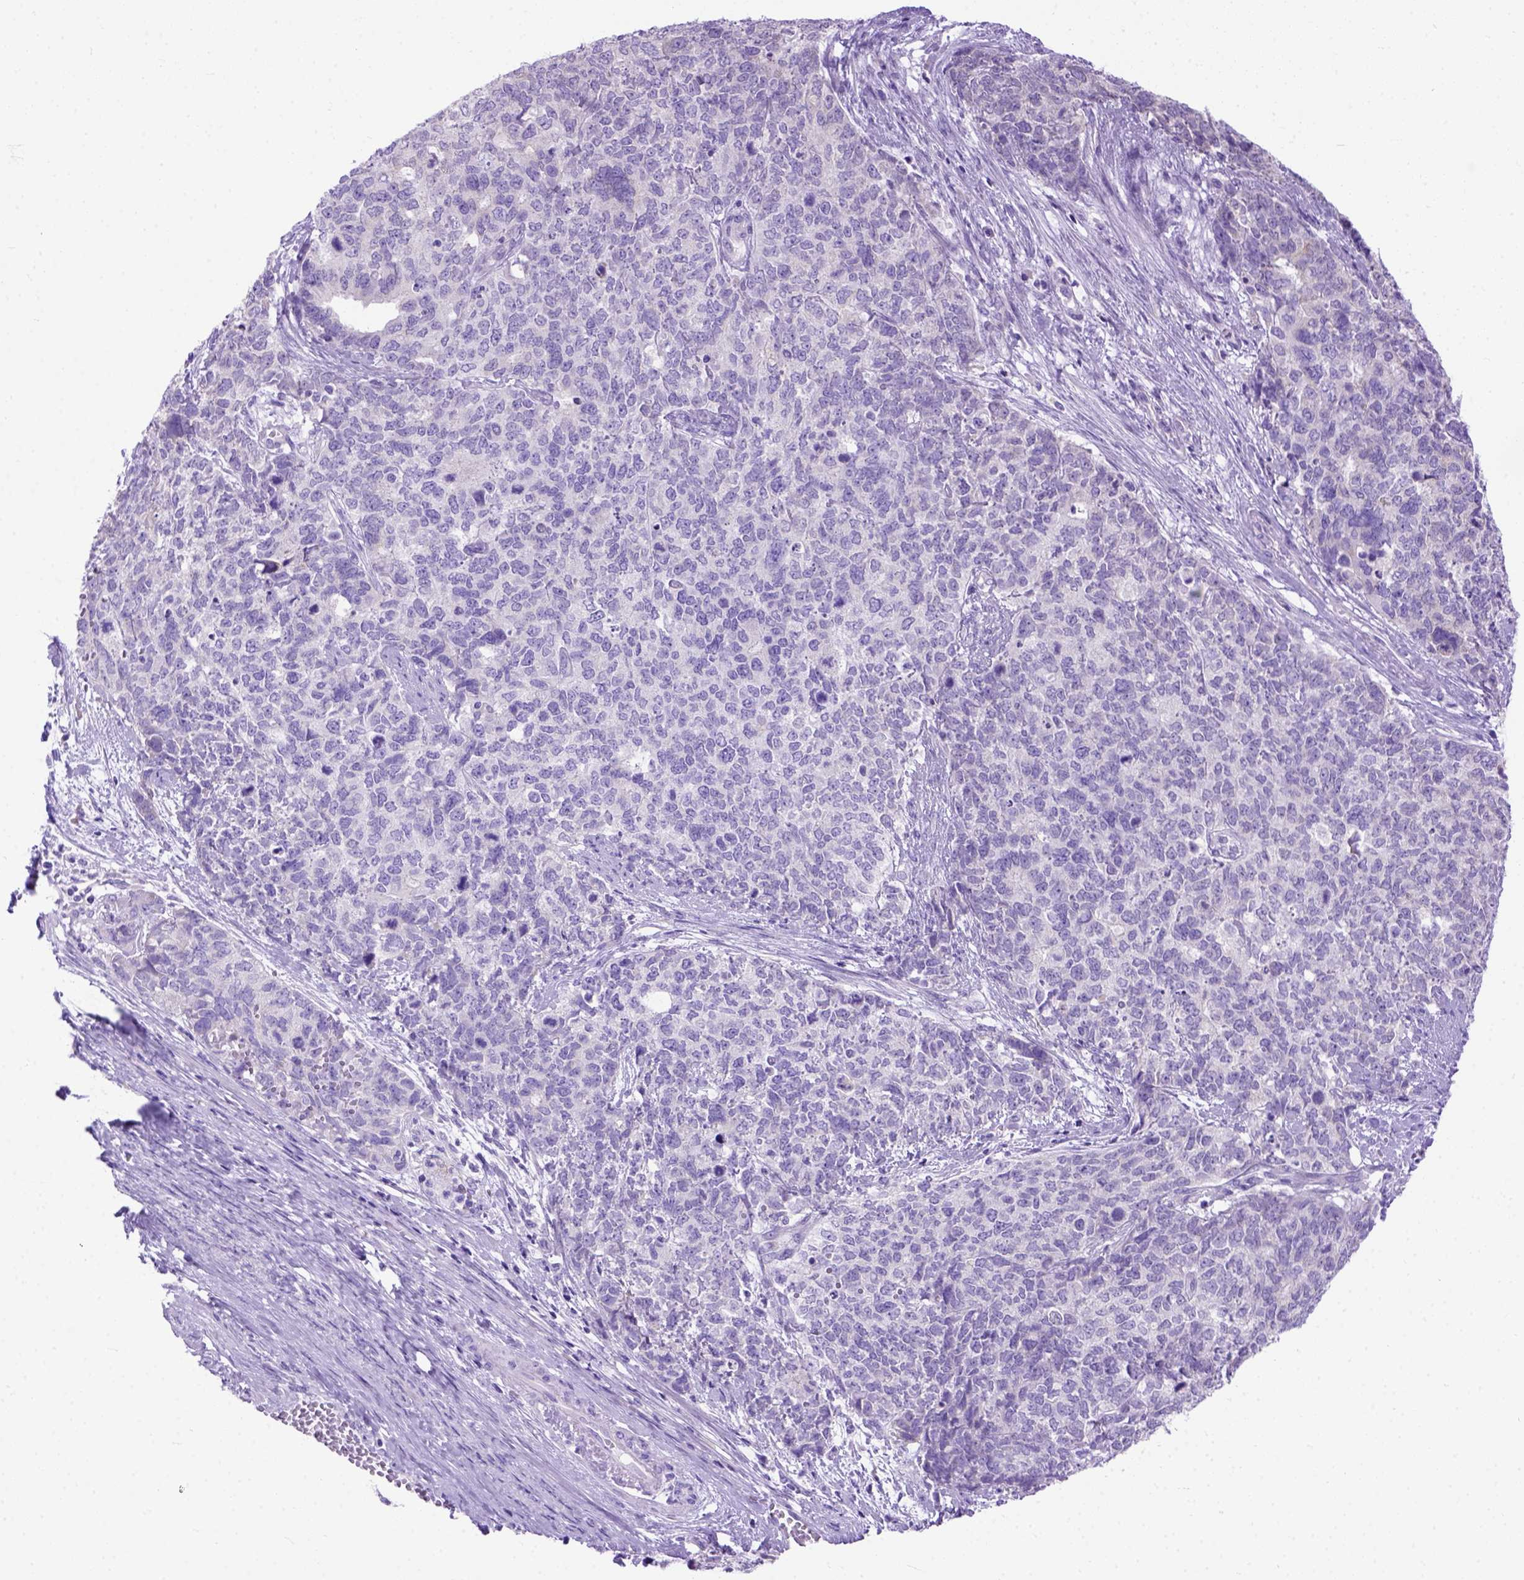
{"staining": {"intensity": "negative", "quantity": "none", "location": "none"}, "tissue": "cervical cancer", "cell_type": "Tumor cells", "image_type": "cancer", "snomed": [{"axis": "morphology", "description": "Squamous cell carcinoma, NOS"}, {"axis": "topography", "description": "Cervix"}], "caption": "Immunohistochemistry (IHC) of human cervical cancer displays no staining in tumor cells.", "gene": "ODAD3", "patient": {"sex": "female", "age": 63}}